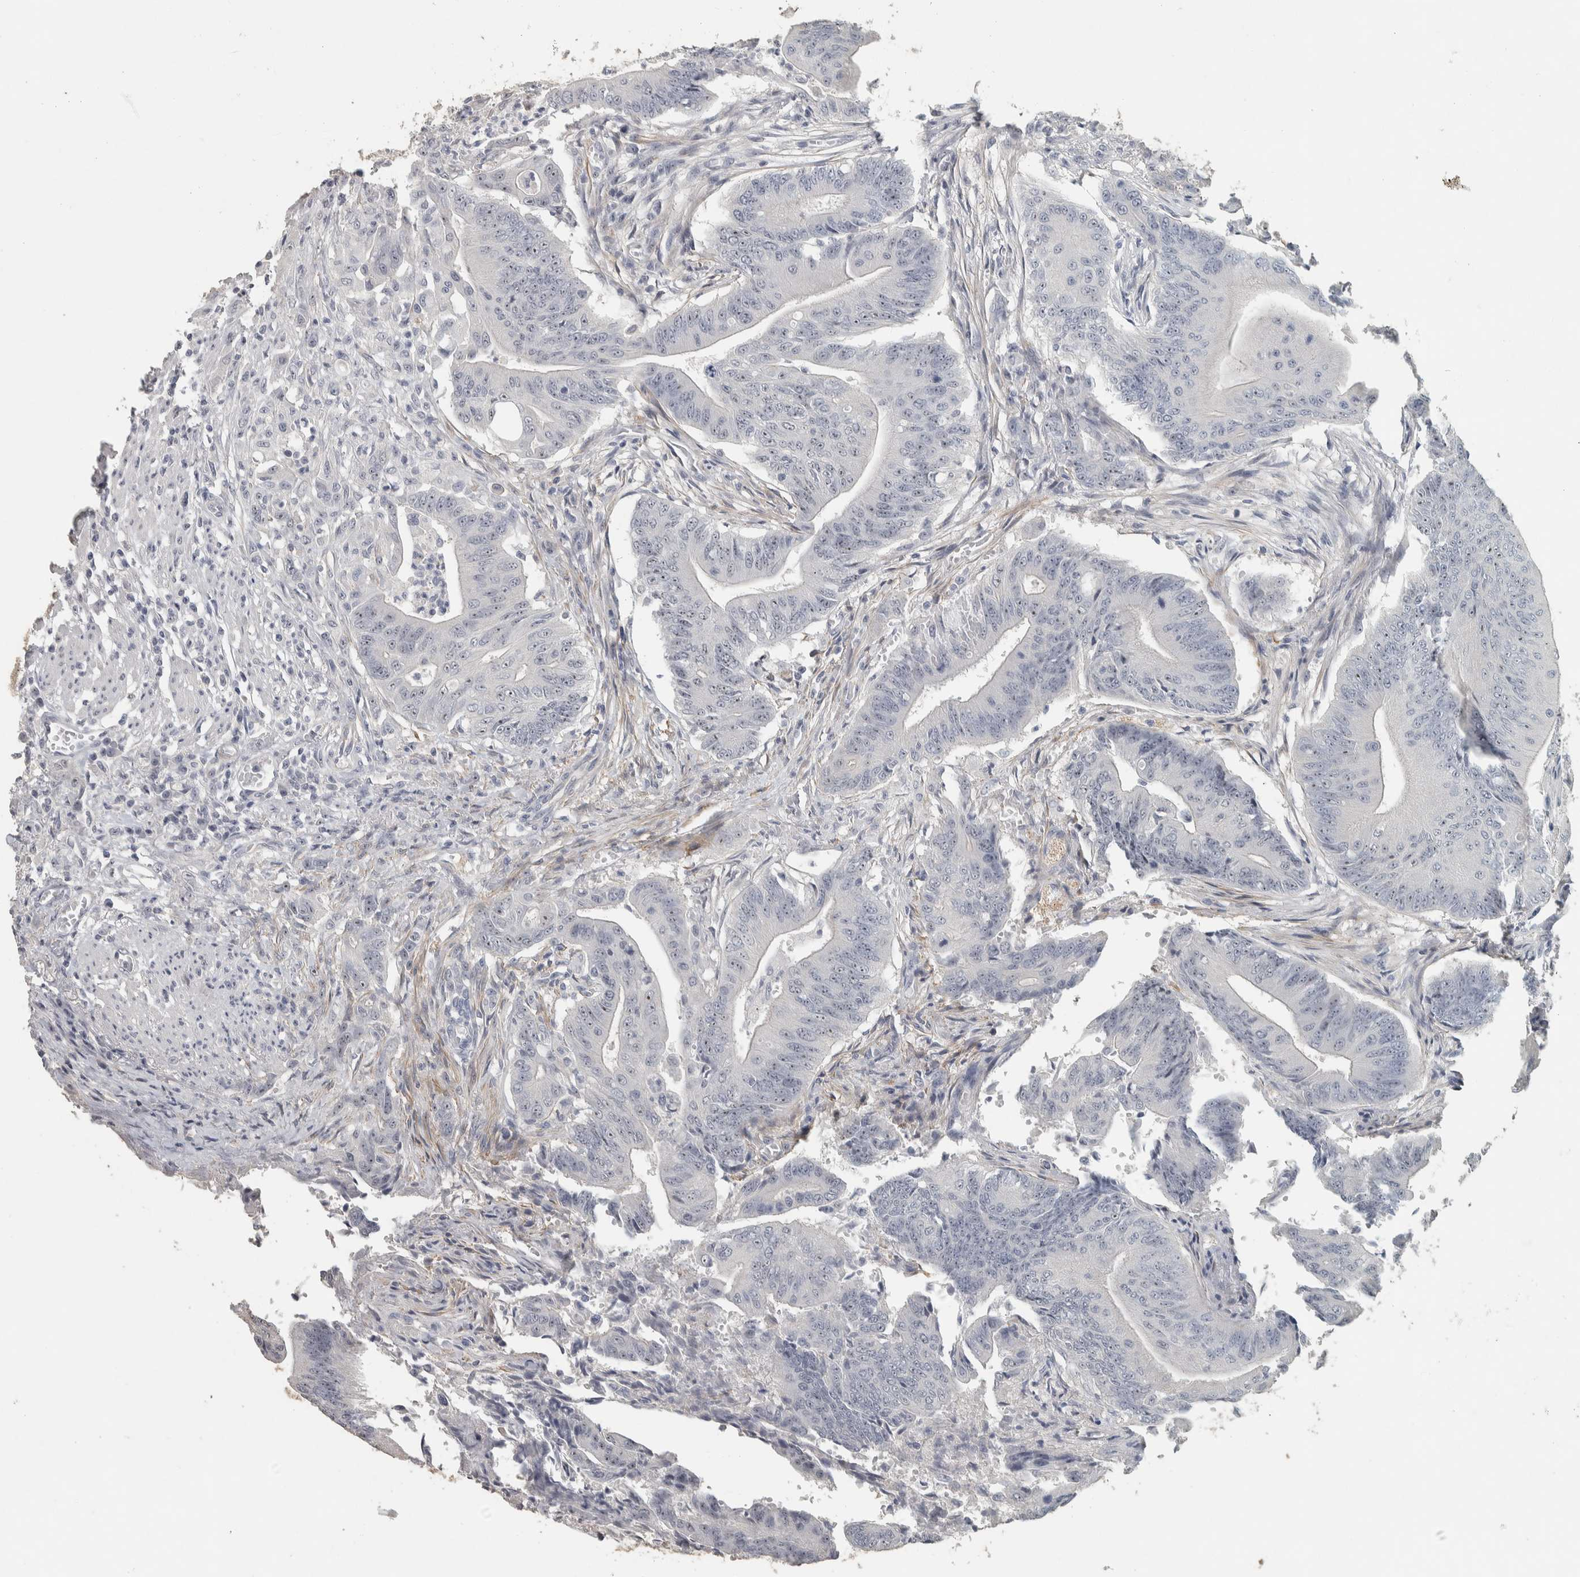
{"staining": {"intensity": "weak", "quantity": "25%-75%", "location": "nuclear"}, "tissue": "colorectal cancer", "cell_type": "Tumor cells", "image_type": "cancer", "snomed": [{"axis": "morphology", "description": "Adenoma, NOS"}, {"axis": "morphology", "description": "Adenocarcinoma, NOS"}, {"axis": "topography", "description": "Colon"}], "caption": "An immunohistochemistry photomicrograph of neoplastic tissue is shown. Protein staining in brown labels weak nuclear positivity in adenocarcinoma (colorectal) within tumor cells. (DAB (3,3'-diaminobenzidine) = brown stain, brightfield microscopy at high magnification).", "gene": "DCAF10", "patient": {"sex": "male", "age": 79}}